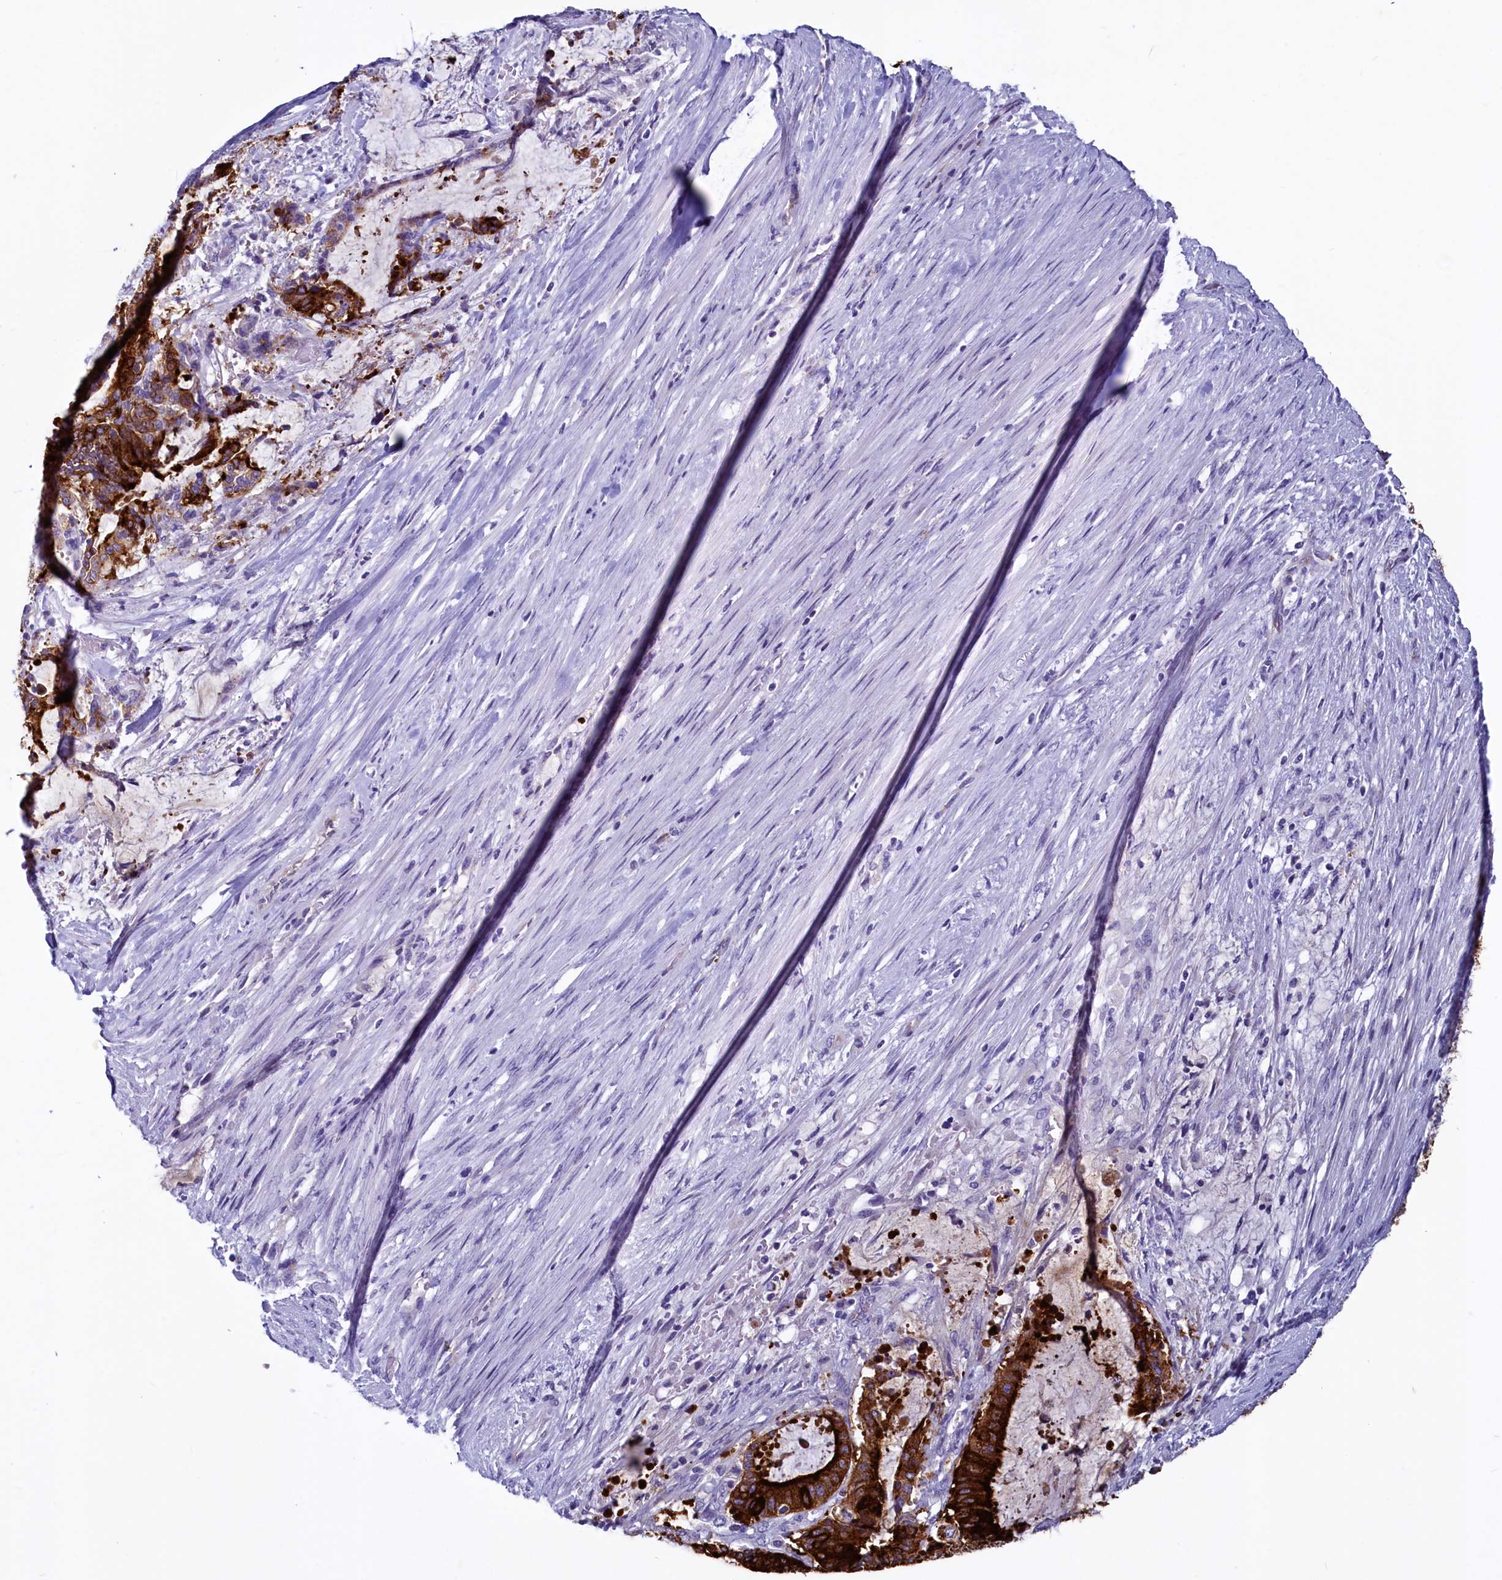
{"staining": {"intensity": "strong", "quantity": ">75%", "location": "cytoplasmic/membranous"}, "tissue": "liver cancer", "cell_type": "Tumor cells", "image_type": "cancer", "snomed": [{"axis": "morphology", "description": "Normal tissue, NOS"}, {"axis": "morphology", "description": "Cholangiocarcinoma"}, {"axis": "topography", "description": "Liver"}, {"axis": "topography", "description": "Peripheral nerve tissue"}], "caption": "IHC staining of cholangiocarcinoma (liver), which demonstrates high levels of strong cytoplasmic/membranous staining in about >75% of tumor cells indicating strong cytoplasmic/membranous protein expression. The staining was performed using DAB (brown) for protein detection and nuclei were counterstained in hematoxylin (blue).", "gene": "INSC", "patient": {"sex": "female", "age": 73}}